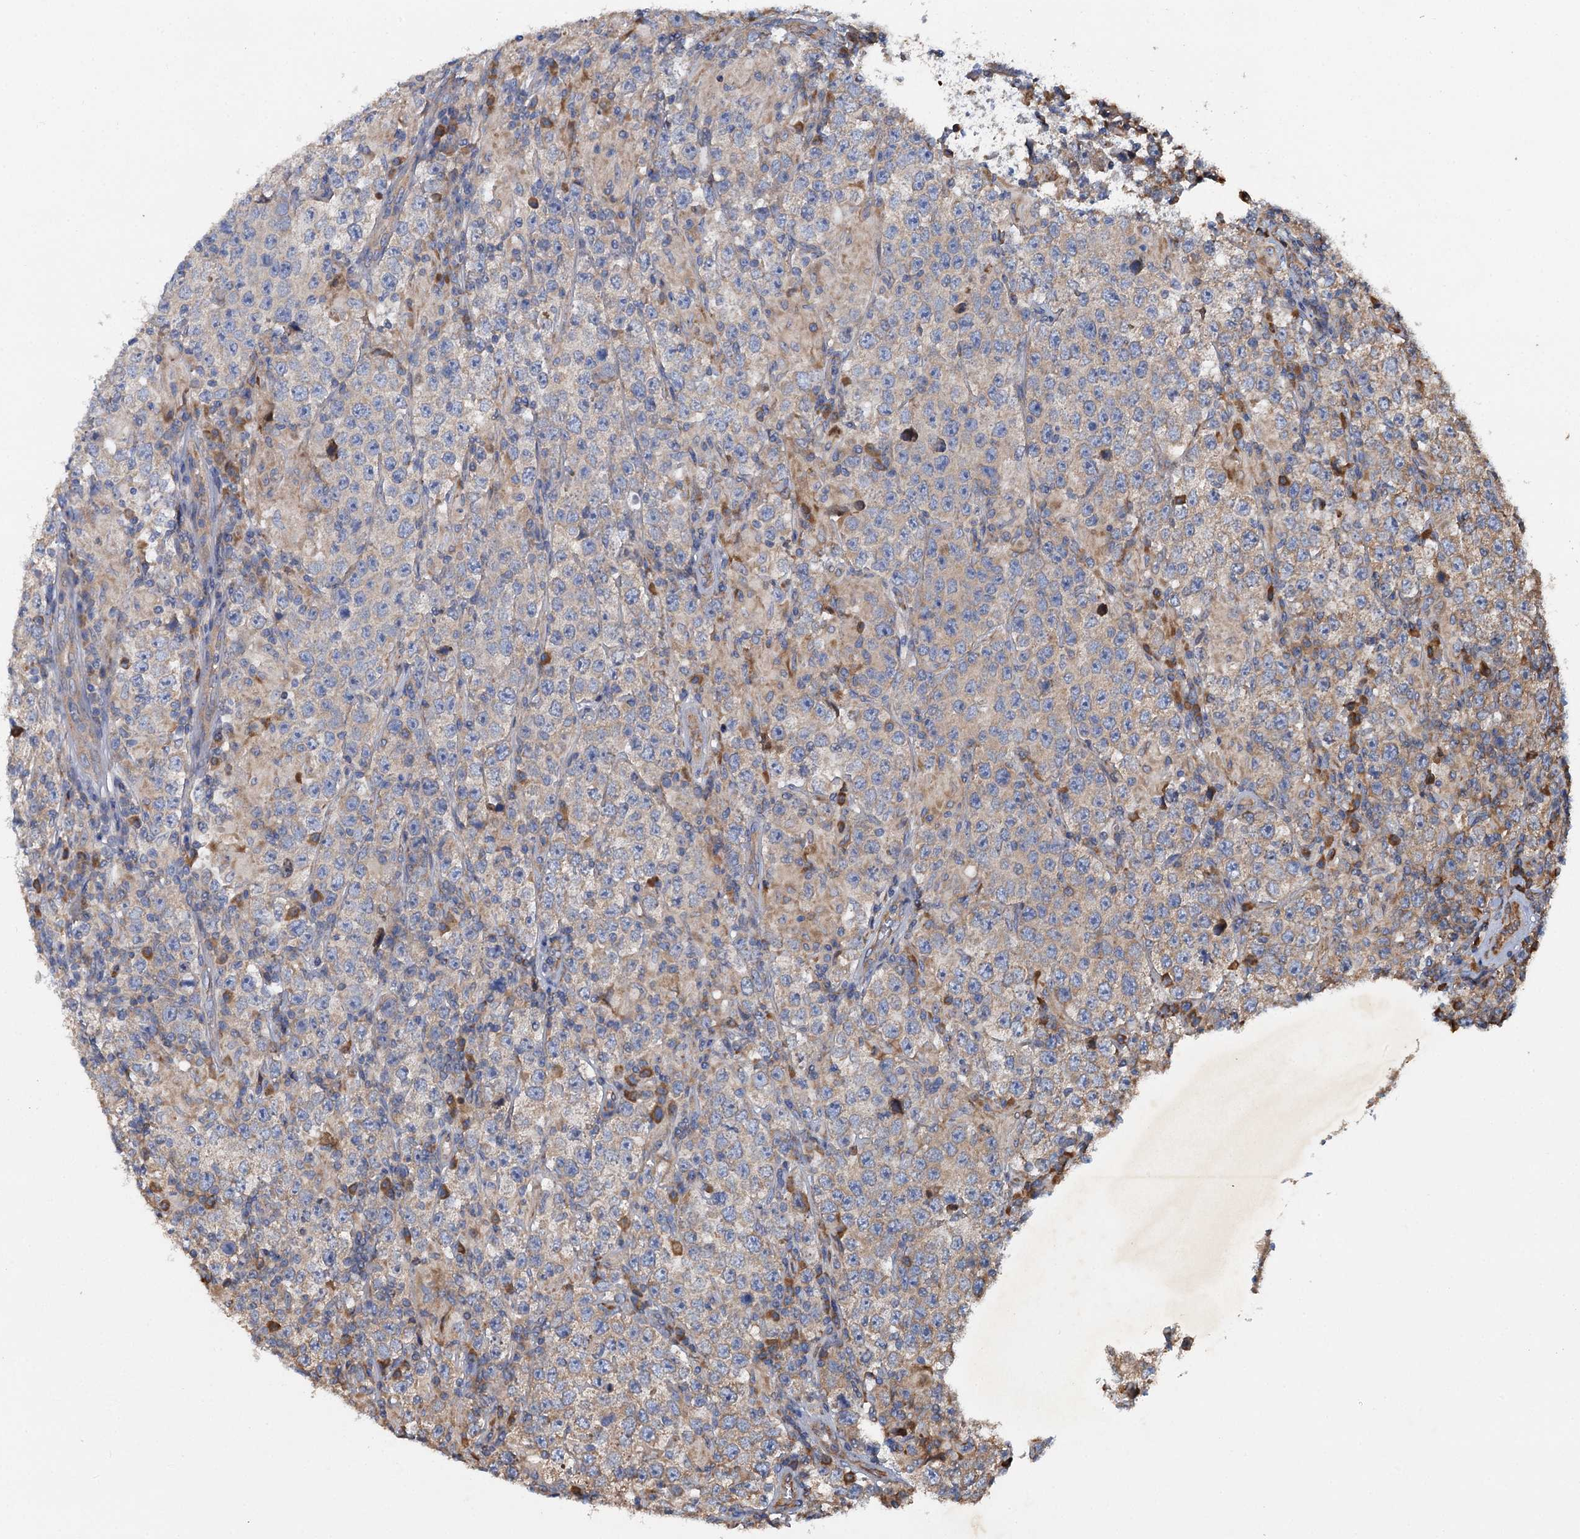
{"staining": {"intensity": "weak", "quantity": "<25%", "location": "cytoplasmic/membranous"}, "tissue": "testis cancer", "cell_type": "Tumor cells", "image_type": "cancer", "snomed": [{"axis": "morphology", "description": "Normal tissue, NOS"}, {"axis": "morphology", "description": "Urothelial carcinoma, High grade"}, {"axis": "morphology", "description": "Seminoma, NOS"}, {"axis": "morphology", "description": "Carcinoma, Embryonal, NOS"}, {"axis": "topography", "description": "Urinary bladder"}, {"axis": "topography", "description": "Testis"}], "caption": "Tumor cells are negative for brown protein staining in testis embryonal carcinoma.", "gene": "LINS1", "patient": {"sex": "male", "age": 41}}